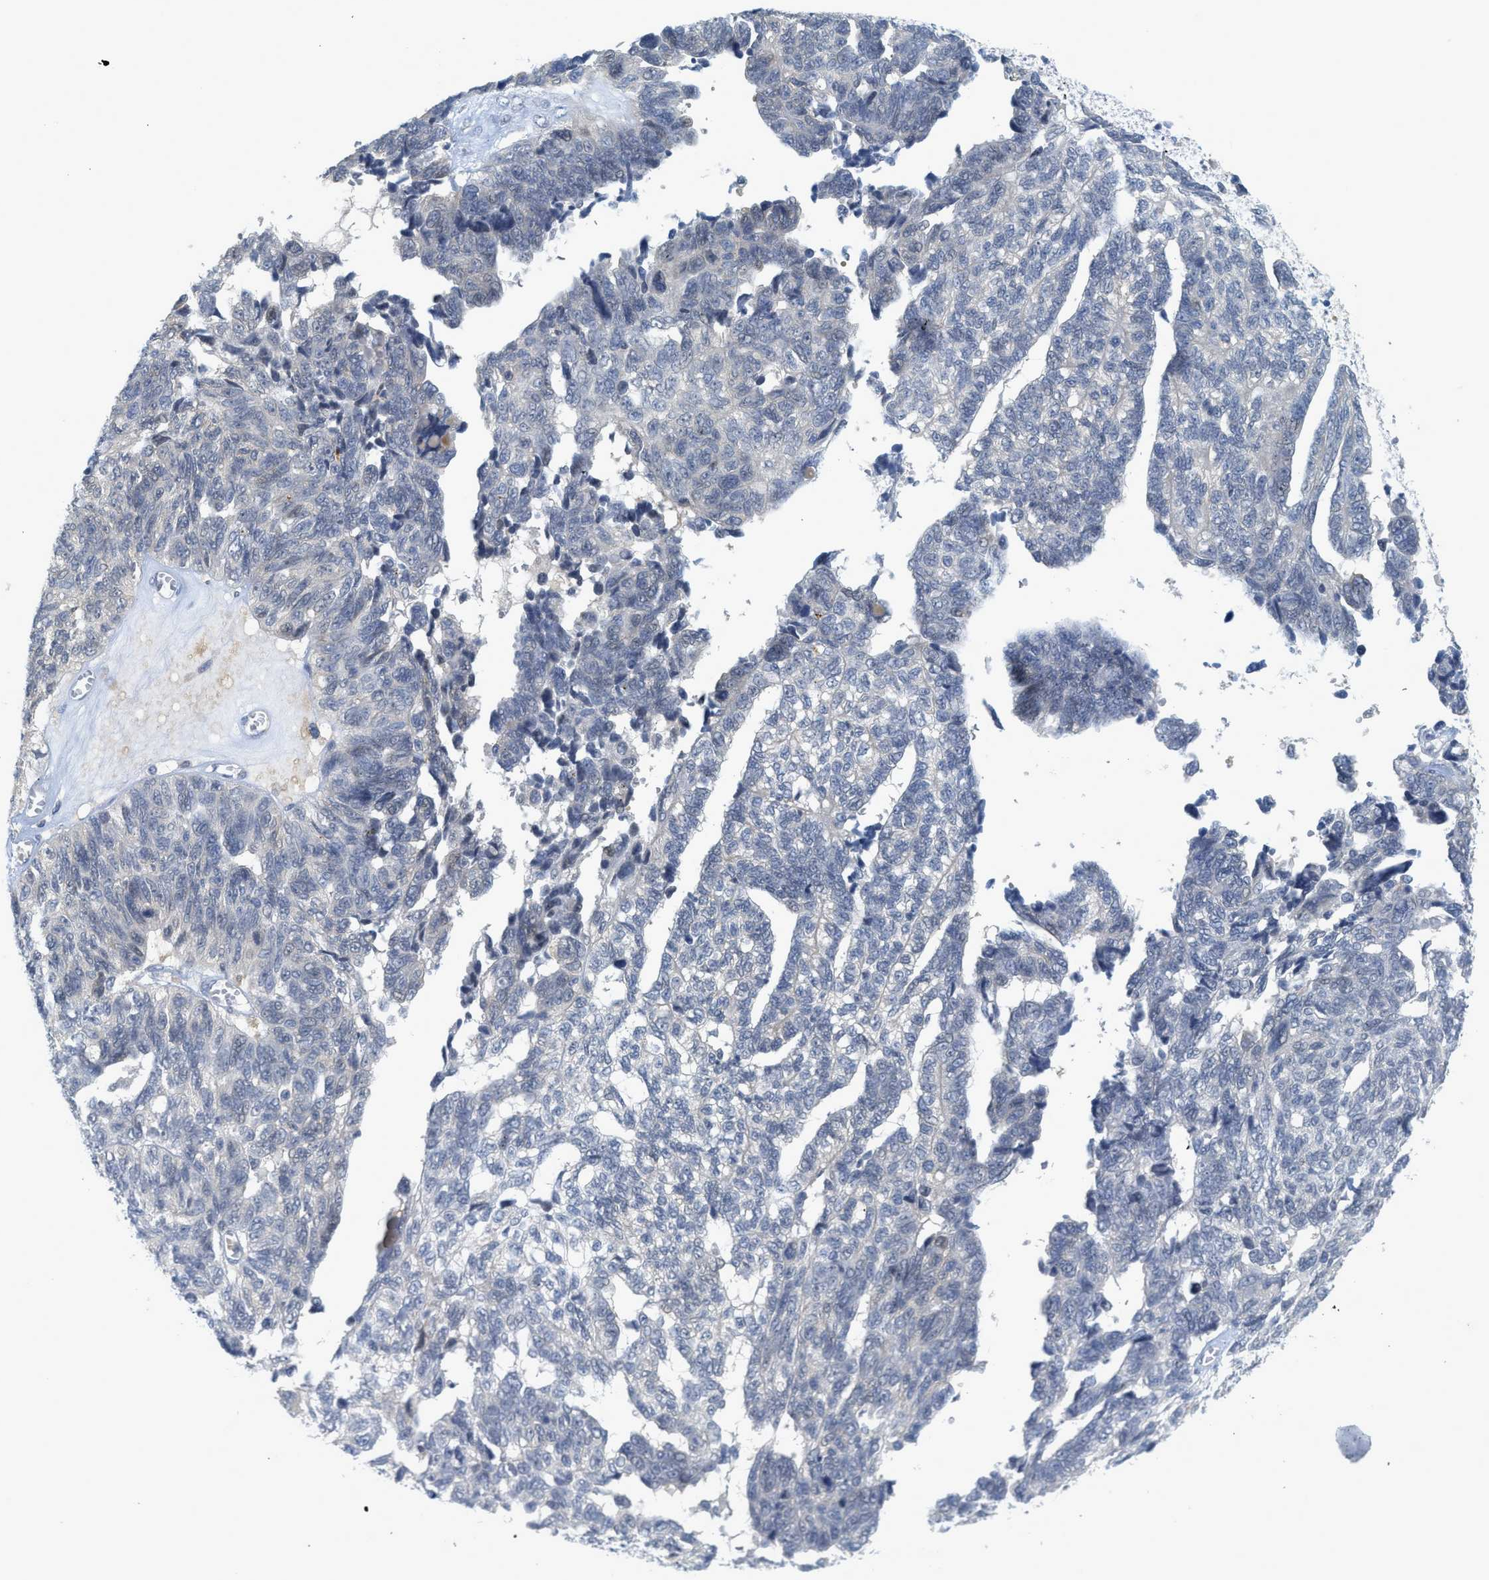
{"staining": {"intensity": "negative", "quantity": "none", "location": "none"}, "tissue": "ovarian cancer", "cell_type": "Tumor cells", "image_type": "cancer", "snomed": [{"axis": "morphology", "description": "Cystadenocarcinoma, serous, NOS"}, {"axis": "topography", "description": "Ovary"}], "caption": "Immunohistochemistry of human ovarian cancer shows no expression in tumor cells.", "gene": "TNFAIP1", "patient": {"sex": "female", "age": 79}}